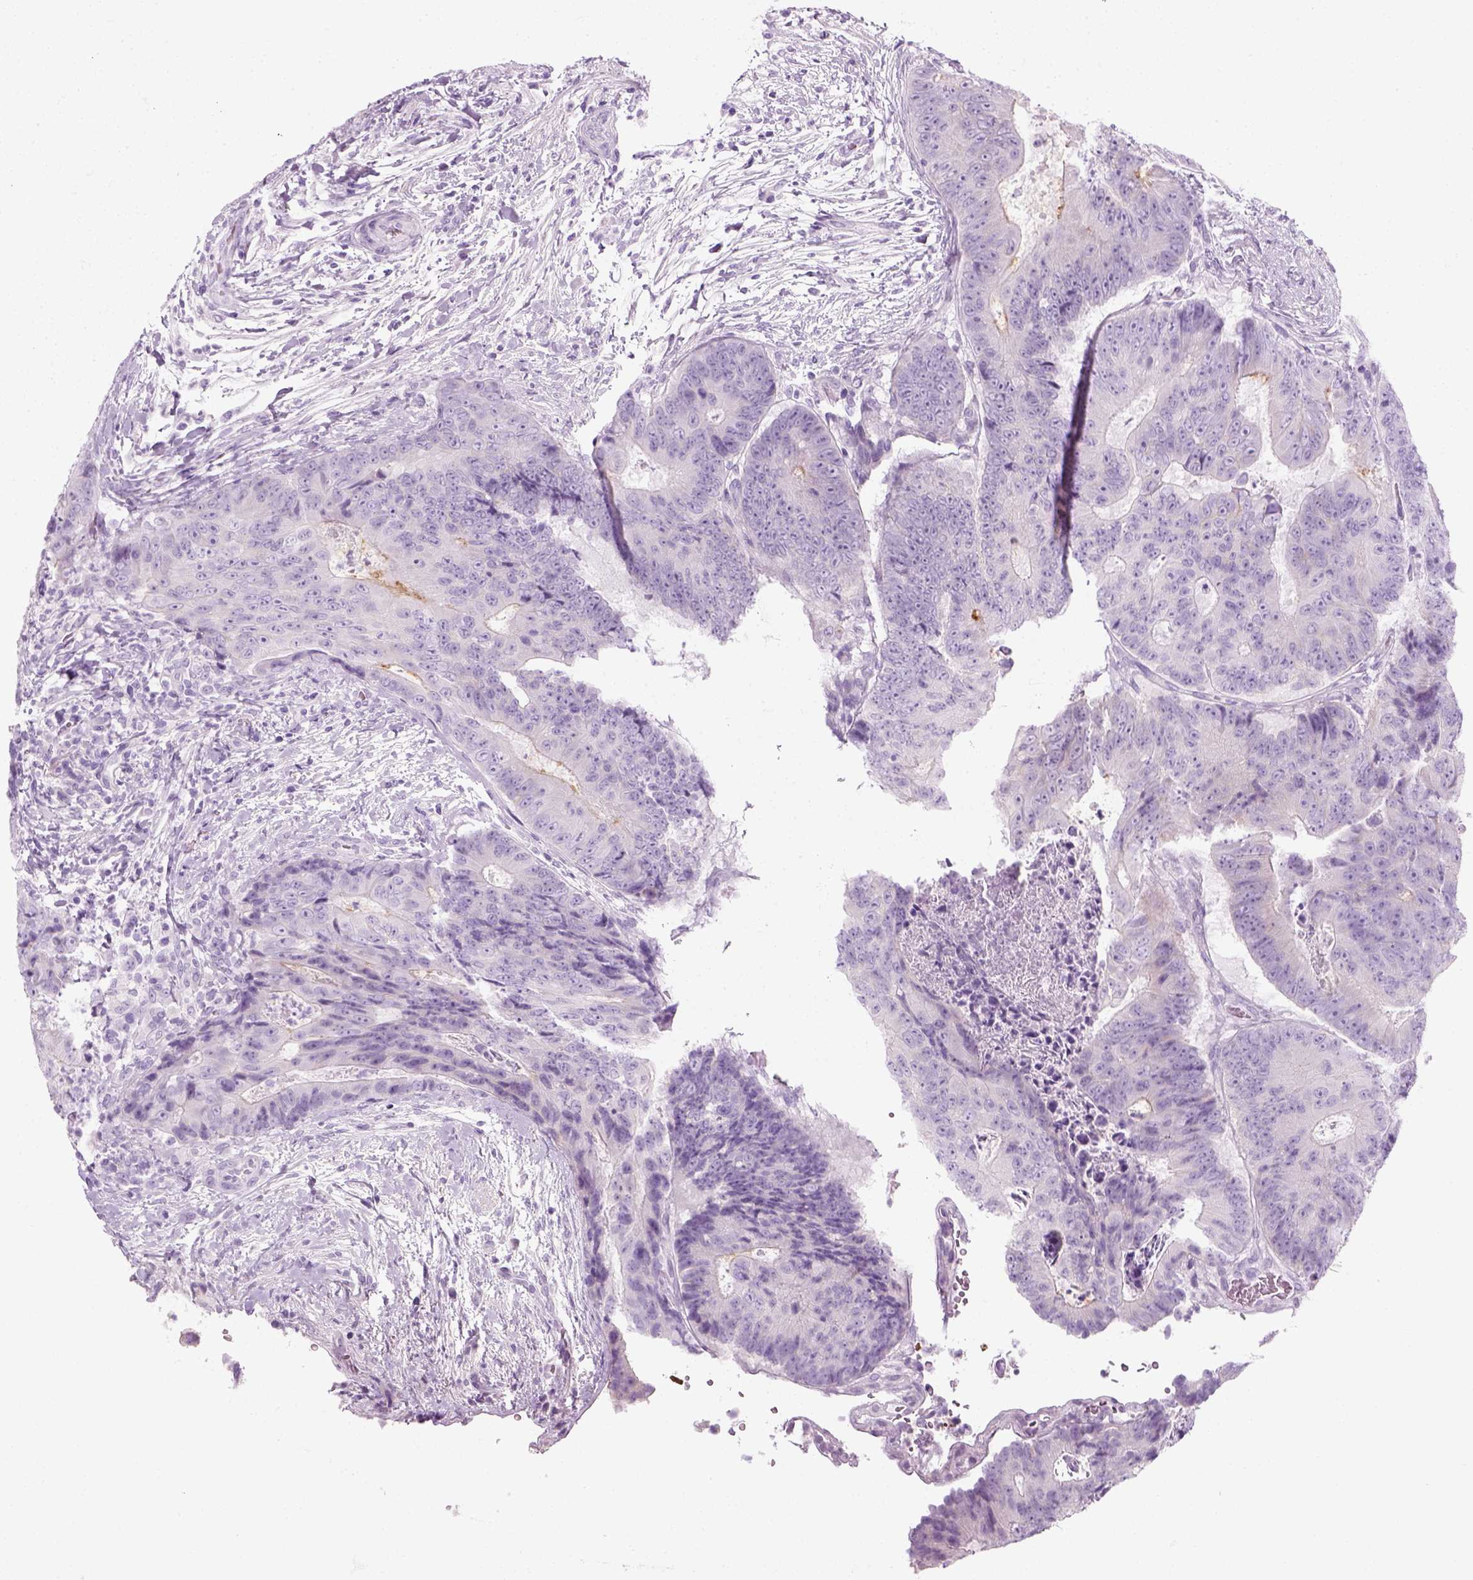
{"staining": {"intensity": "negative", "quantity": "none", "location": "none"}, "tissue": "colorectal cancer", "cell_type": "Tumor cells", "image_type": "cancer", "snomed": [{"axis": "morphology", "description": "Adenocarcinoma, NOS"}, {"axis": "topography", "description": "Colon"}], "caption": "Protein analysis of colorectal cancer demonstrates no significant expression in tumor cells.", "gene": "SLC12A5", "patient": {"sex": "female", "age": 48}}